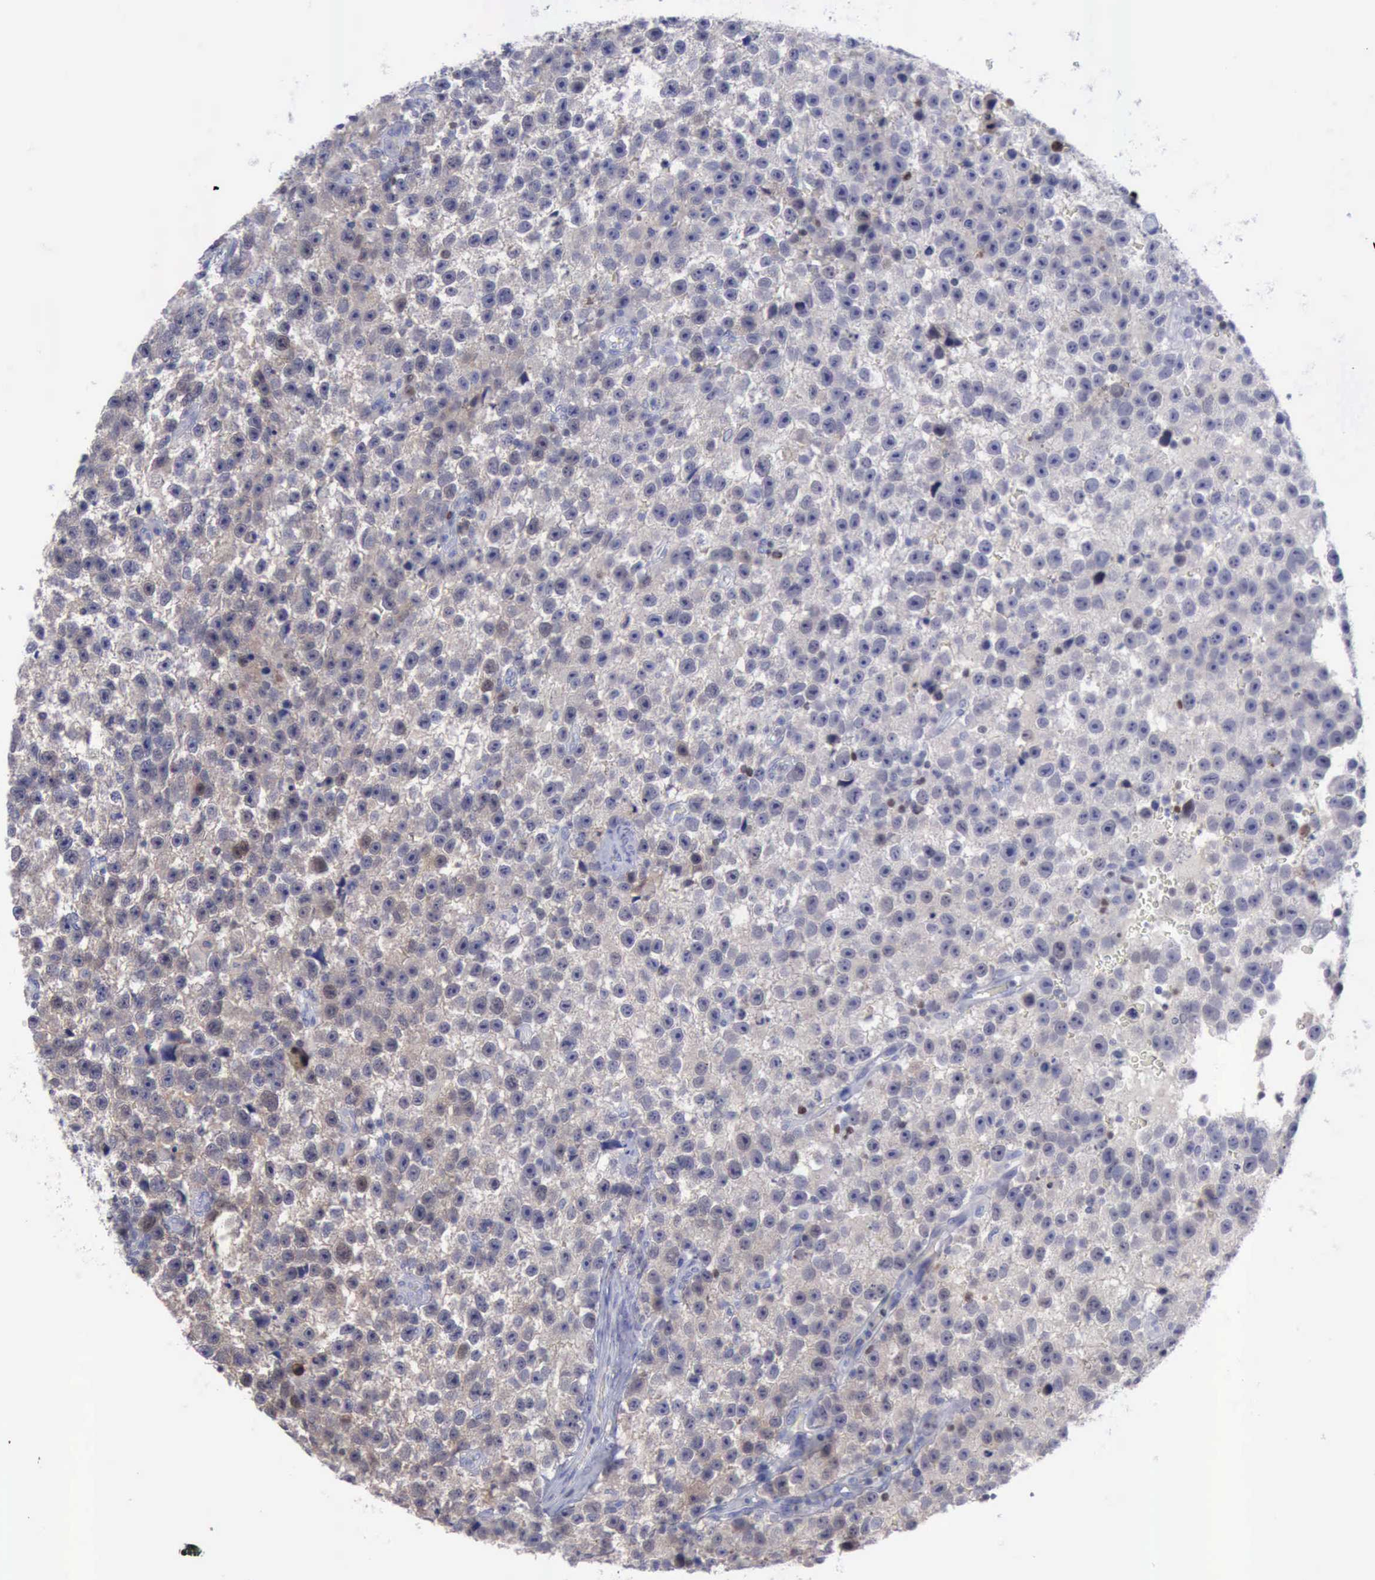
{"staining": {"intensity": "negative", "quantity": "none", "location": "none"}, "tissue": "testis cancer", "cell_type": "Tumor cells", "image_type": "cancer", "snomed": [{"axis": "morphology", "description": "Seminoma, NOS"}, {"axis": "topography", "description": "Testis"}], "caption": "A high-resolution image shows immunohistochemistry staining of seminoma (testis), which reveals no significant positivity in tumor cells. (DAB (3,3'-diaminobenzidine) IHC with hematoxylin counter stain).", "gene": "SATB2", "patient": {"sex": "male", "age": 33}}